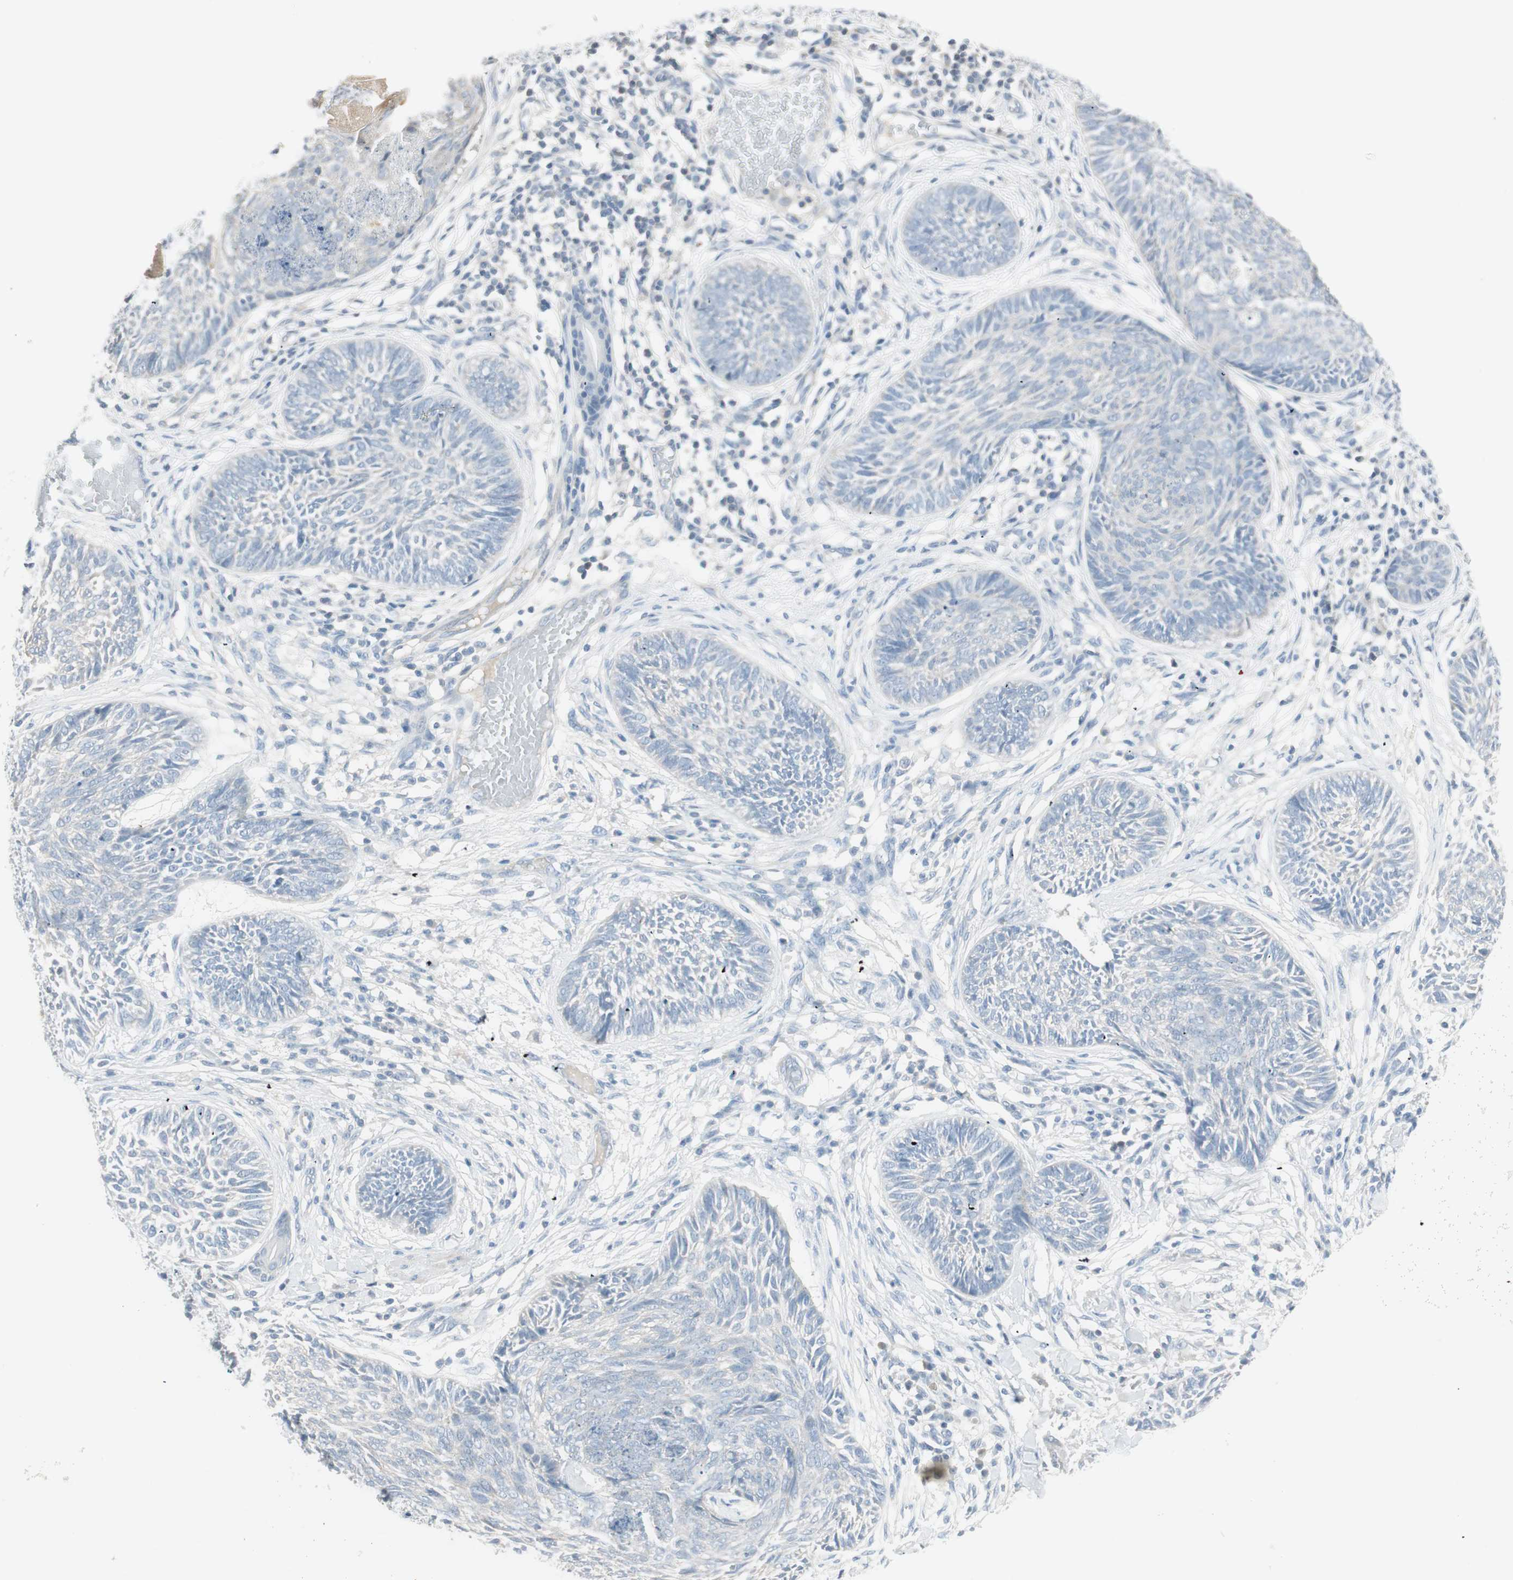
{"staining": {"intensity": "negative", "quantity": "none", "location": "none"}, "tissue": "skin cancer", "cell_type": "Tumor cells", "image_type": "cancer", "snomed": [{"axis": "morphology", "description": "Papilloma, NOS"}, {"axis": "morphology", "description": "Basal cell carcinoma"}, {"axis": "topography", "description": "Skin"}], "caption": "Tumor cells show no significant protein positivity in skin cancer (papilloma).", "gene": "ITLN2", "patient": {"sex": "male", "age": 87}}